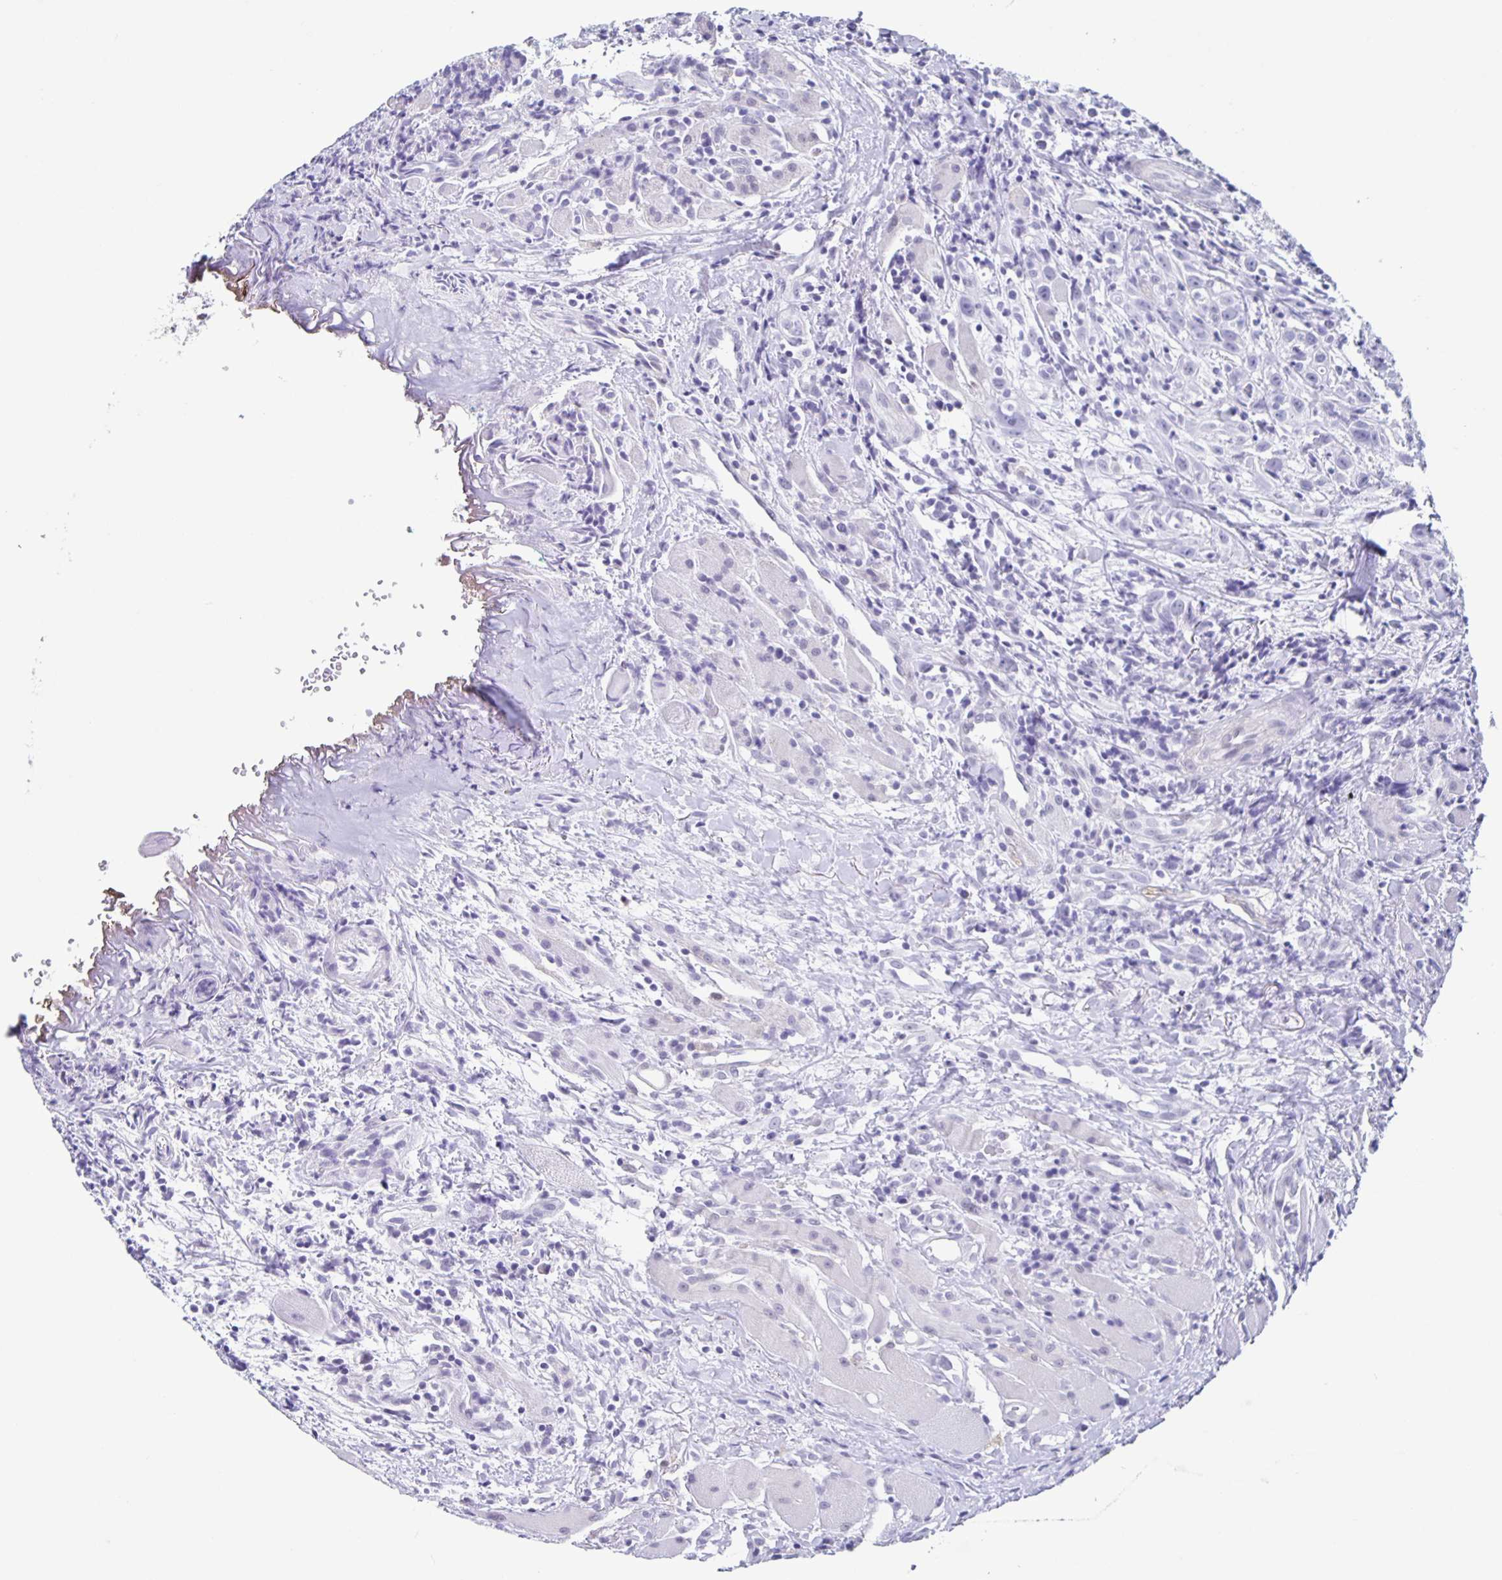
{"staining": {"intensity": "negative", "quantity": "none", "location": "none"}, "tissue": "head and neck cancer", "cell_type": "Tumor cells", "image_type": "cancer", "snomed": [{"axis": "morphology", "description": "Squamous cell carcinoma, NOS"}, {"axis": "topography", "description": "Head-Neck"}], "caption": "Immunohistochemistry (IHC) histopathology image of neoplastic tissue: human head and neck cancer stained with DAB displays no significant protein positivity in tumor cells. Brightfield microscopy of immunohistochemistry (IHC) stained with DAB (3,3'-diaminobenzidine) (brown) and hematoxylin (blue), captured at high magnification.", "gene": "TPPP", "patient": {"sex": "female", "age": 95}}